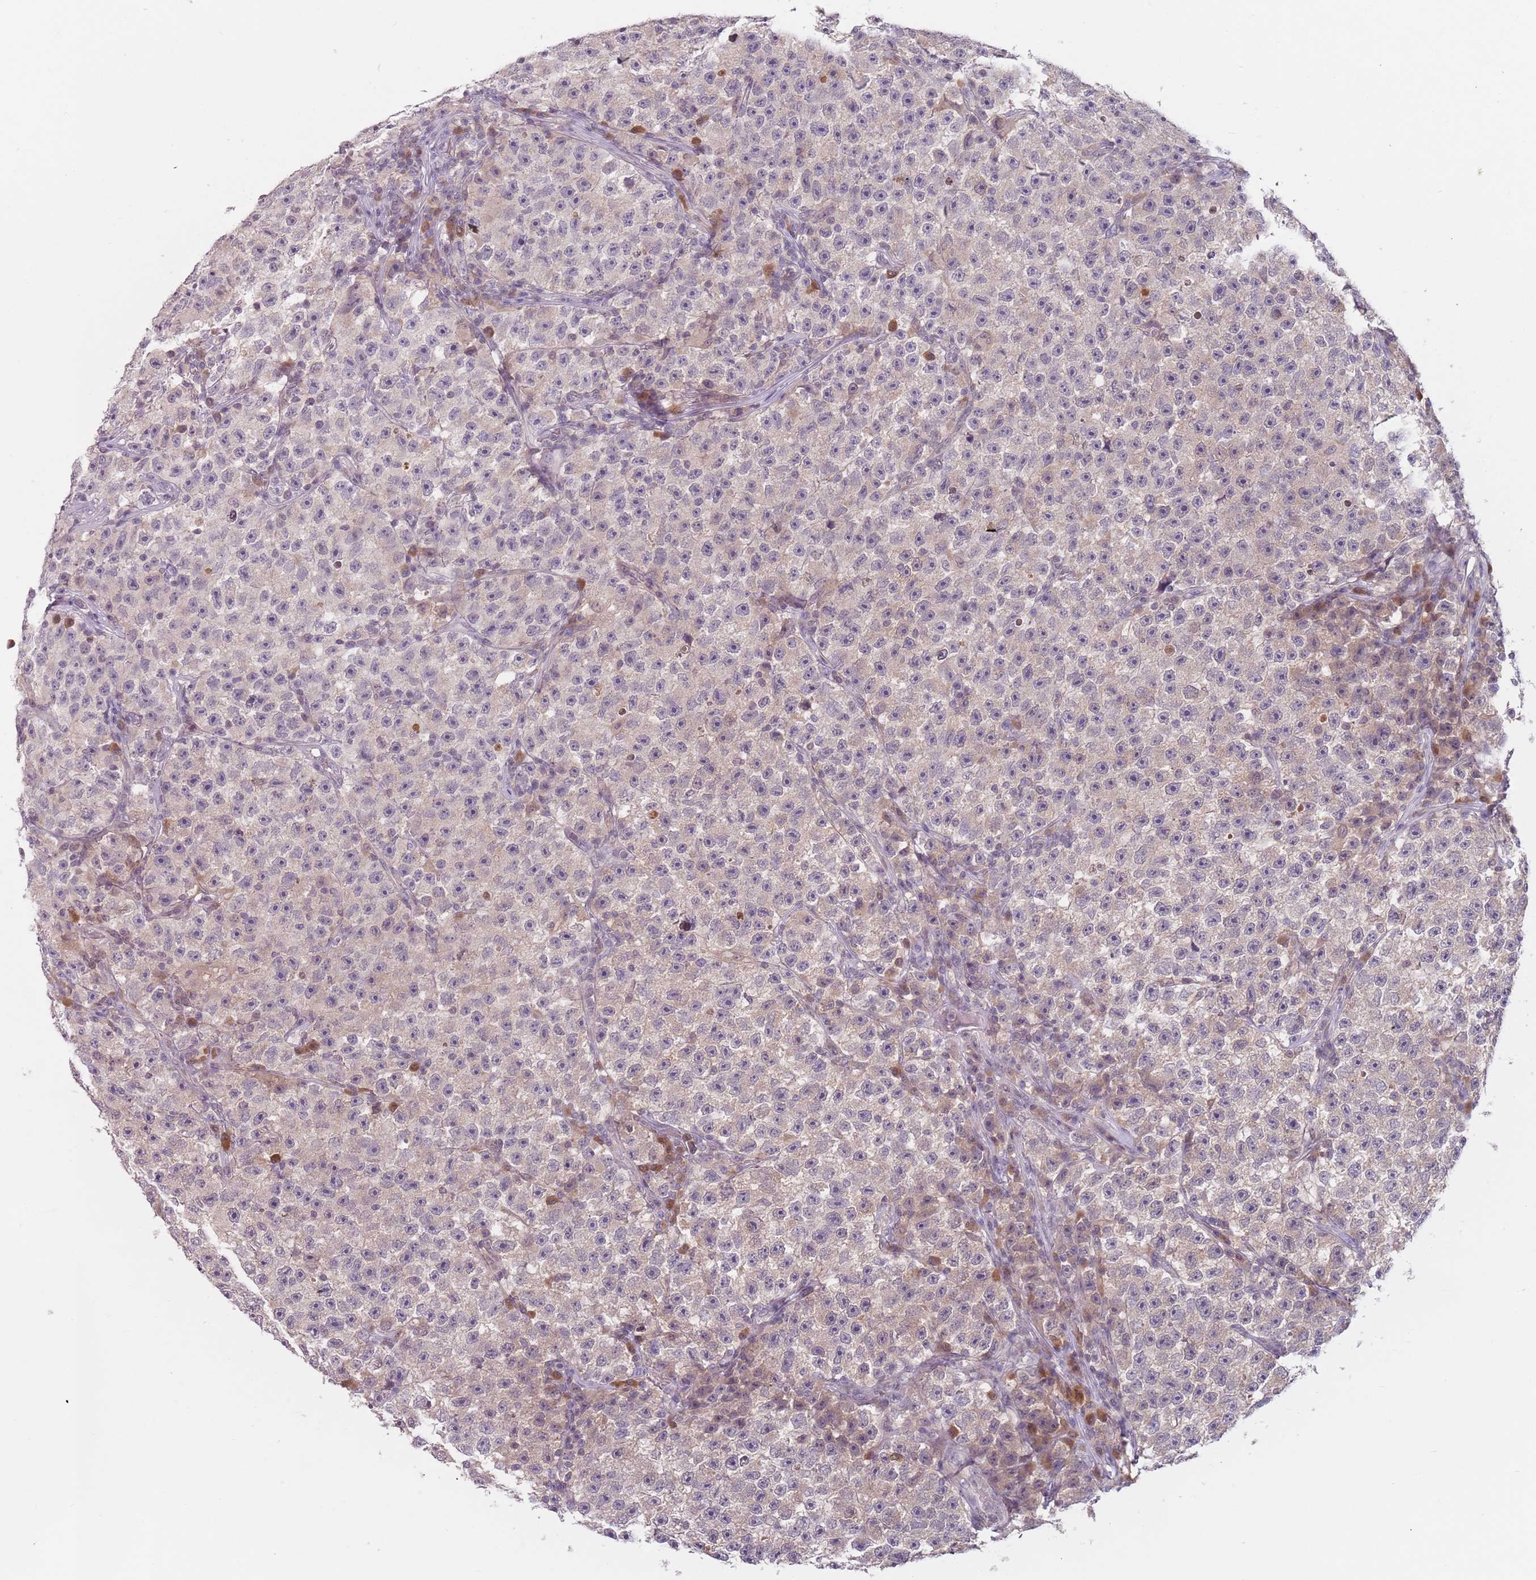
{"staining": {"intensity": "negative", "quantity": "none", "location": "none"}, "tissue": "testis cancer", "cell_type": "Tumor cells", "image_type": "cancer", "snomed": [{"axis": "morphology", "description": "Seminoma, NOS"}, {"axis": "topography", "description": "Testis"}], "caption": "Tumor cells are negative for protein expression in human testis cancer (seminoma).", "gene": "NAXE", "patient": {"sex": "male", "age": 22}}